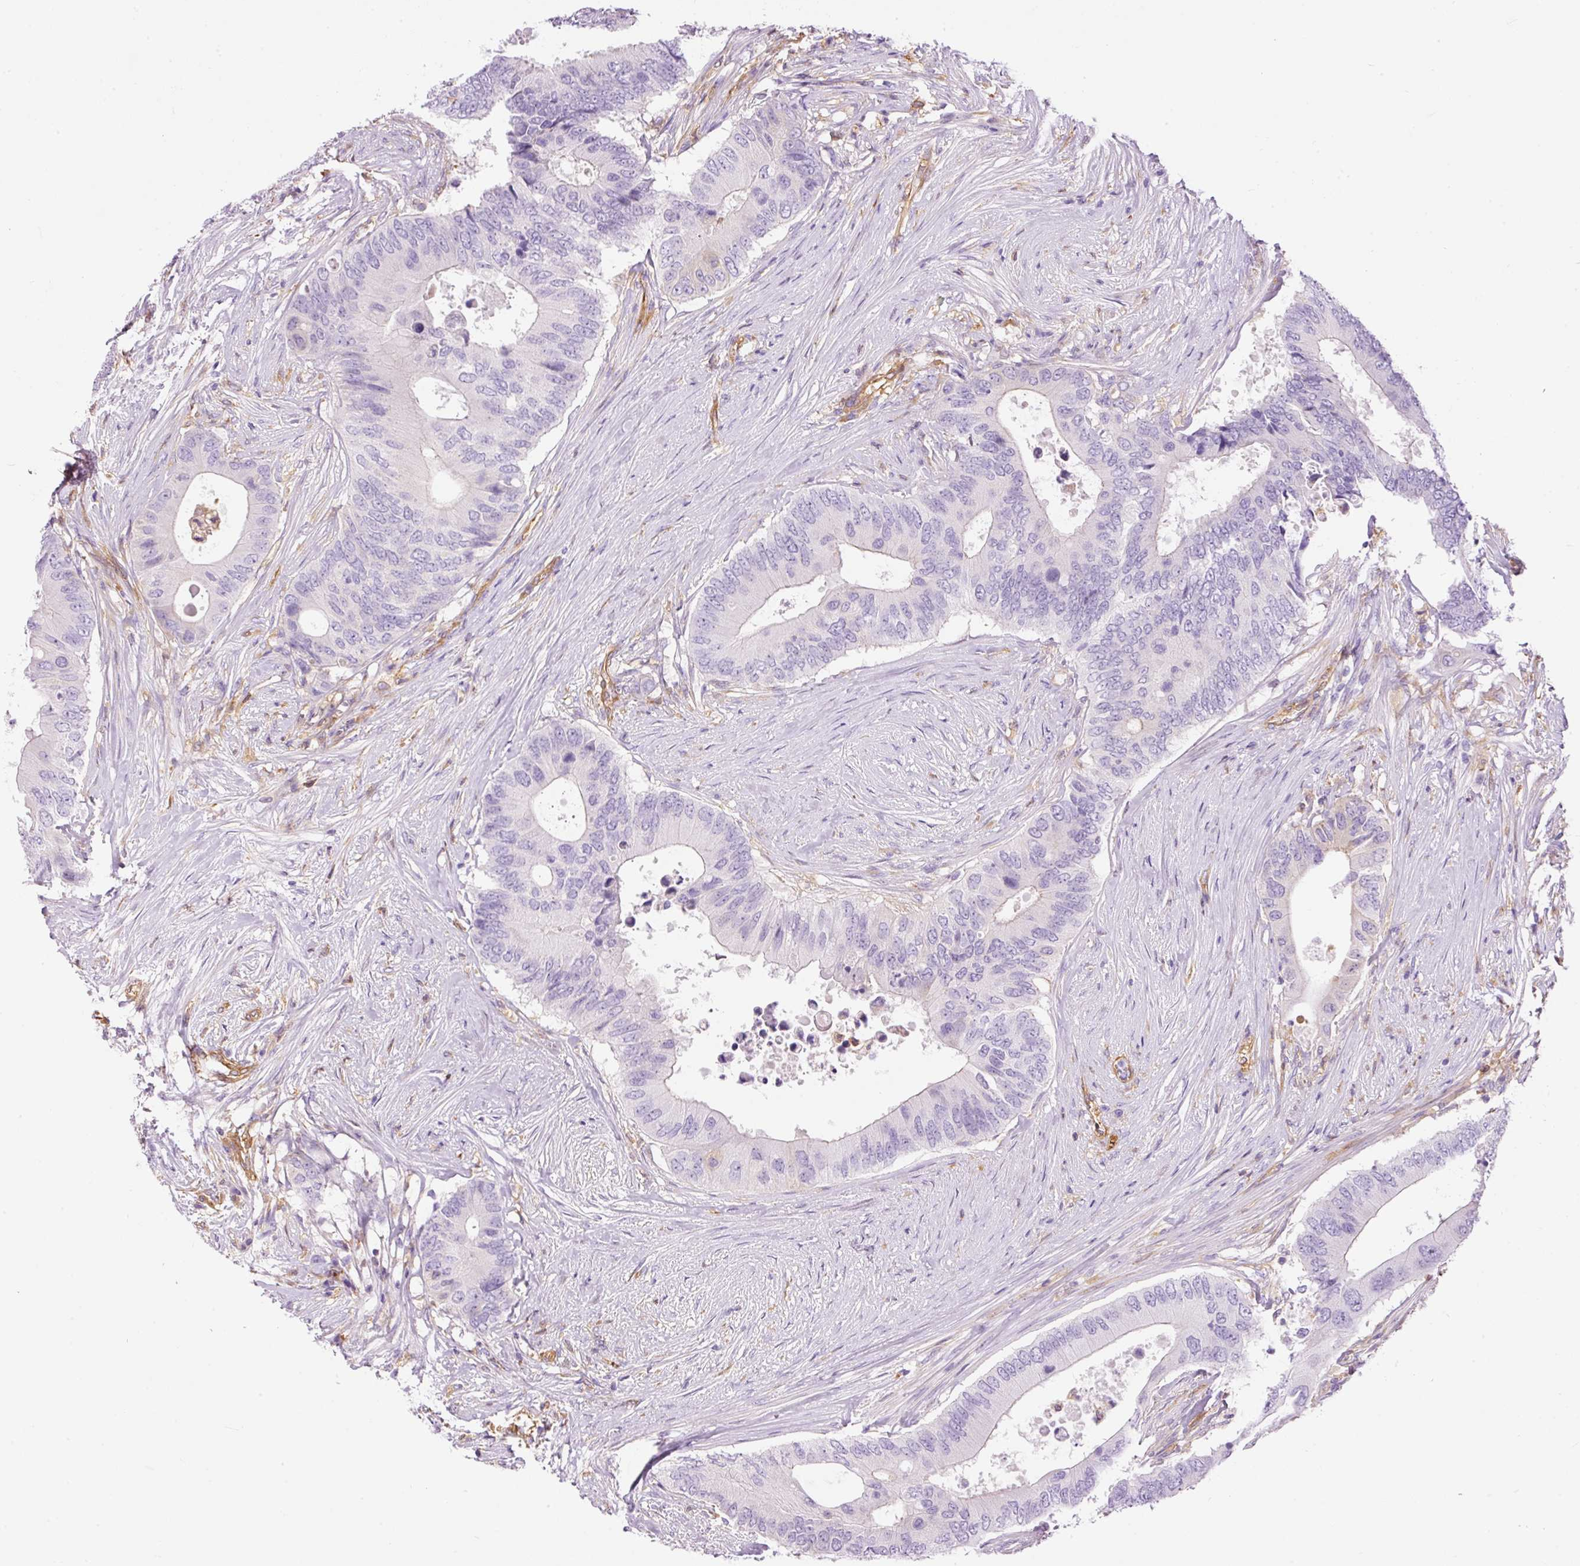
{"staining": {"intensity": "negative", "quantity": "none", "location": "none"}, "tissue": "colorectal cancer", "cell_type": "Tumor cells", "image_type": "cancer", "snomed": [{"axis": "morphology", "description": "Adenocarcinoma, NOS"}, {"axis": "topography", "description": "Colon"}], "caption": "Colorectal cancer (adenocarcinoma) stained for a protein using immunohistochemistry (IHC) exhibits no expression tumor cells.", "gene": "IL10RB", "patient": {"sex": "male", "age": 71}}